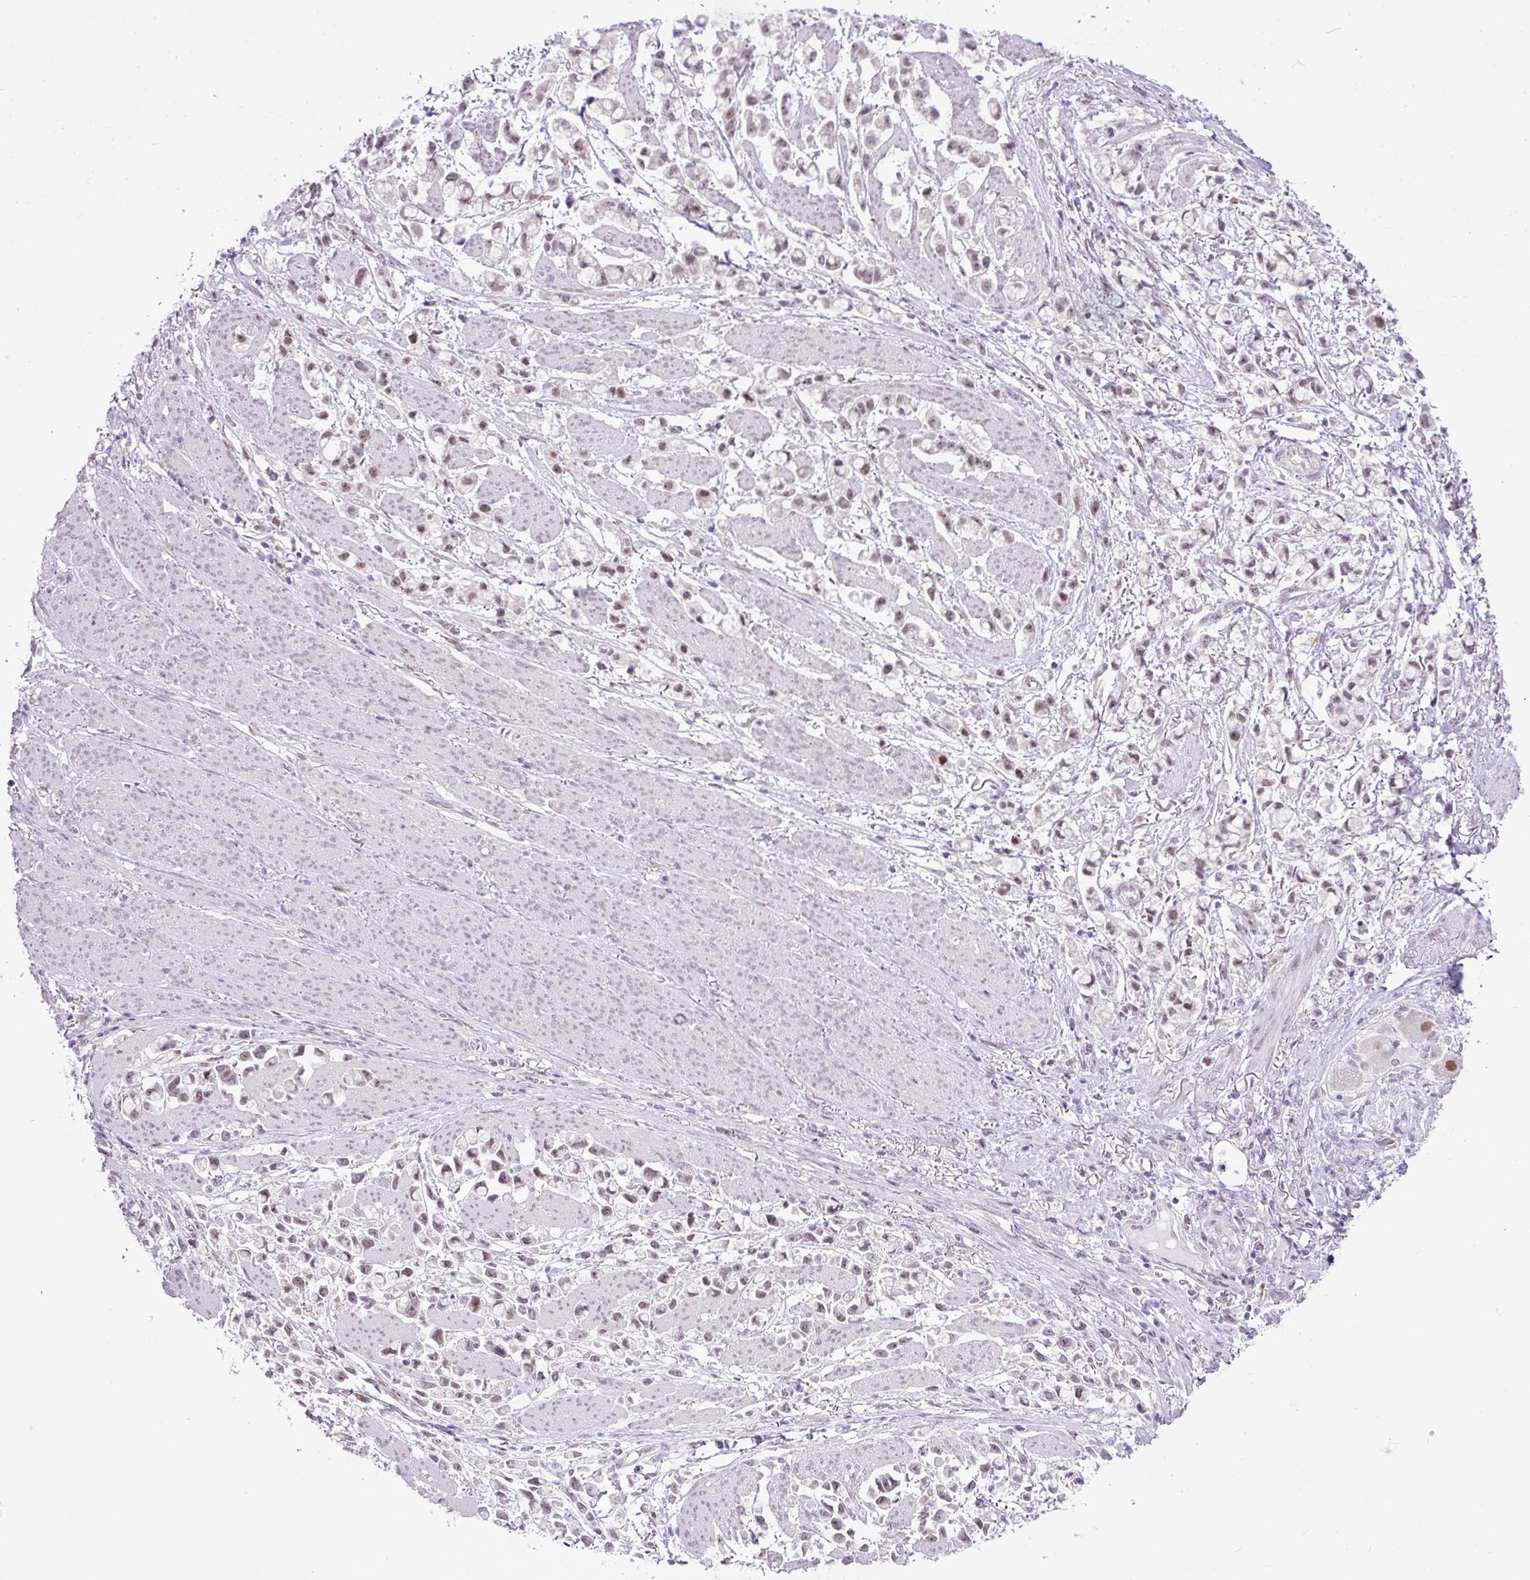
{"staining": {"intensity": "weak", "quantity": ">75%", "location": "nuclear"}, "tissue": "stomach cancer", "cell_type": "Tumor cells", "image_type": "cancer", "snomed": [{"axis": "morphology", "description": "Adenocarcinoma, NOS"}, {"axis": "topography", "description": "Stomach"}], "caption": "Immunohistochemistry (IHC) staining of adenocarcinoma (stomach), which demonstrates low levels of weak nuclear staining in approximately >75% of tumor cells indicating weak nuclear protein positivity. The staining was performed using DAB (brown) for protein detection and nuclei were counterstained in hematoxylin (blue).", "gene": "ELOA2", "patient": {"sex": "female", "age": 81}}